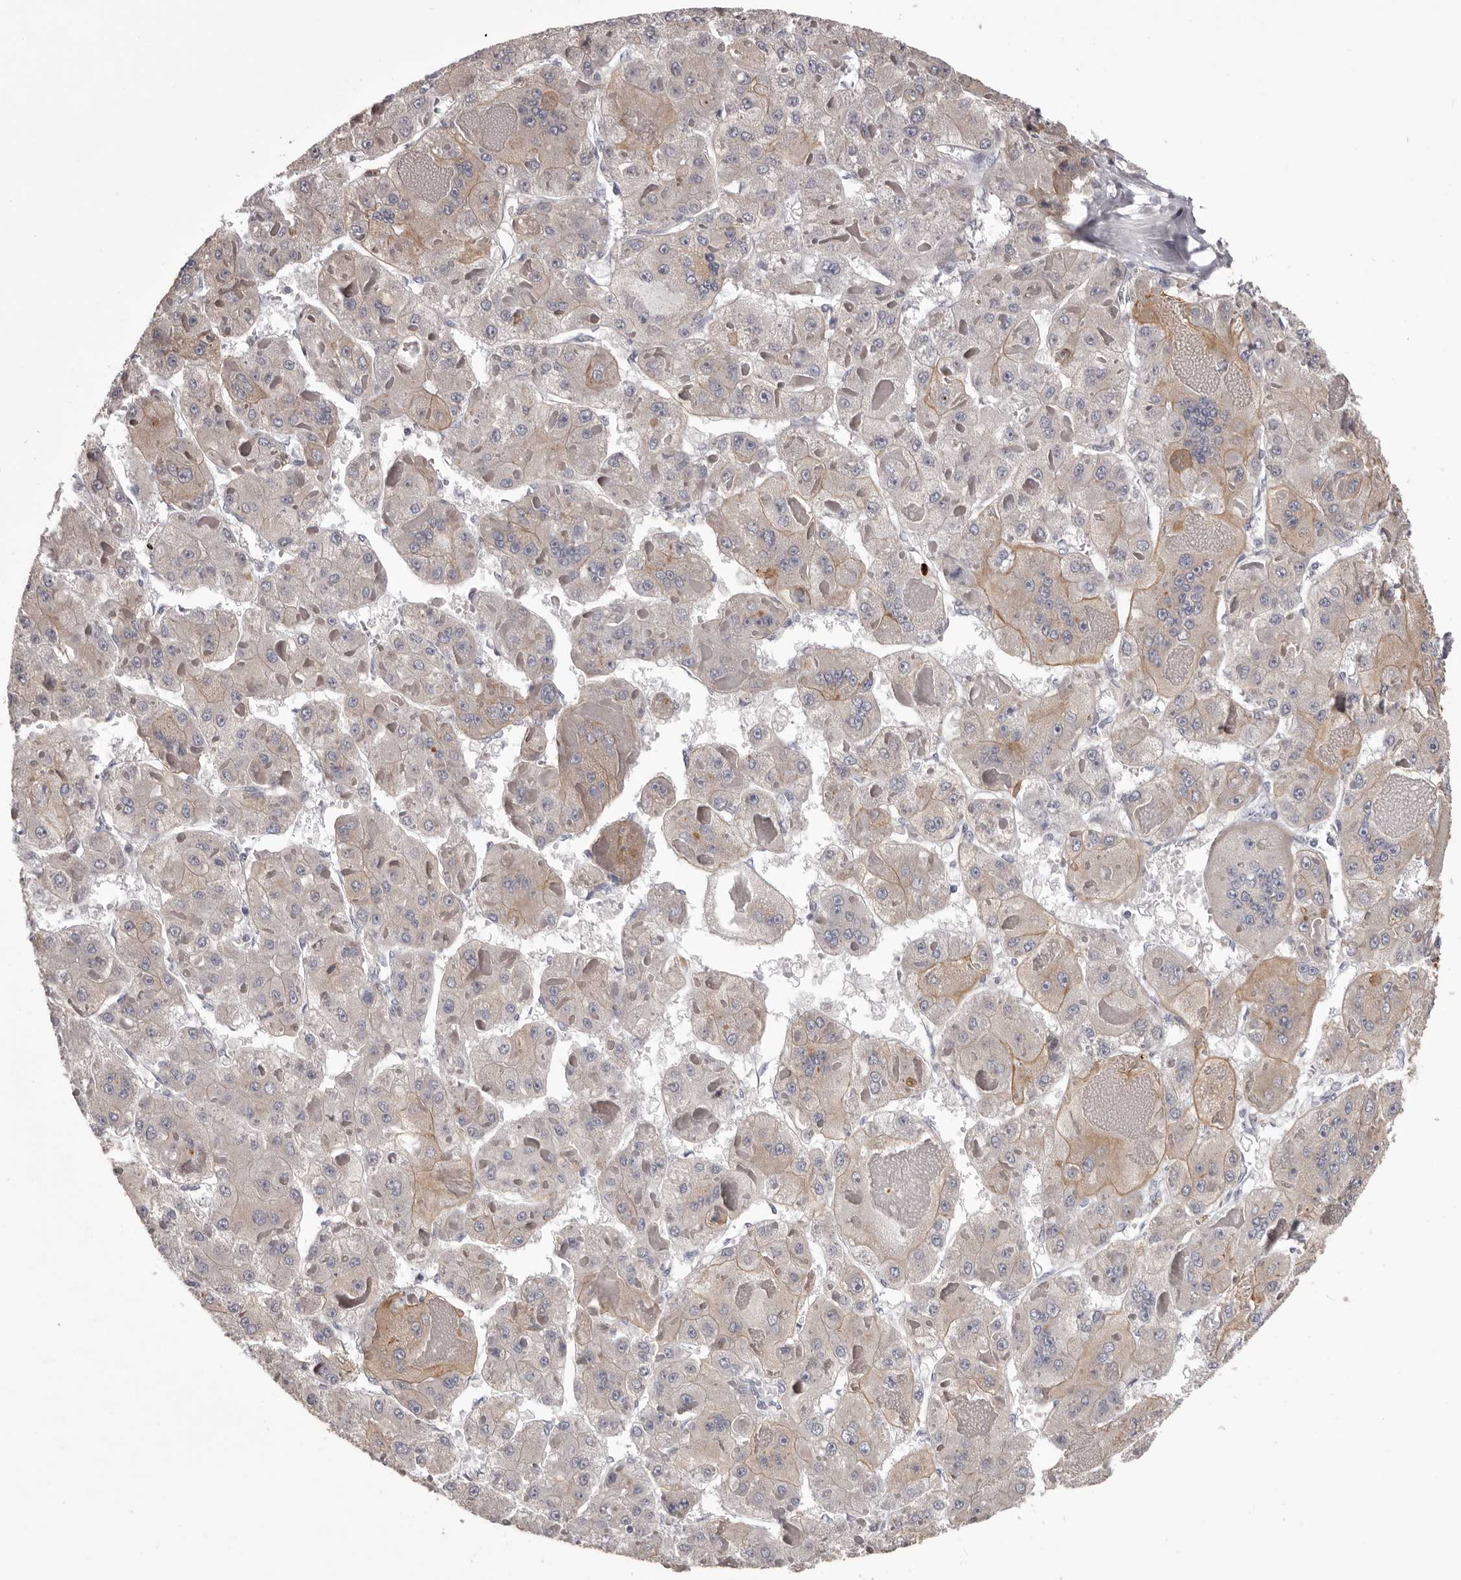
{"staining": {"intensity": "weak", "quantity": "<25%", "location": "cytoplasmic/membranous"}, "tissue": "liver cancer", "cell_type": "Tumor cells", "image_type": "cancer", "snomed": [{"axis": "morphology", "description": "Carcinoma, Hepatocellular, NOS"}, {"axis": "topography", "description": "Liver"}], "caption": "There is no significant staining in tumor cells of liver cancer.", "gene": "LPAR6", "patient": {"sex": "female", "age": 73}}